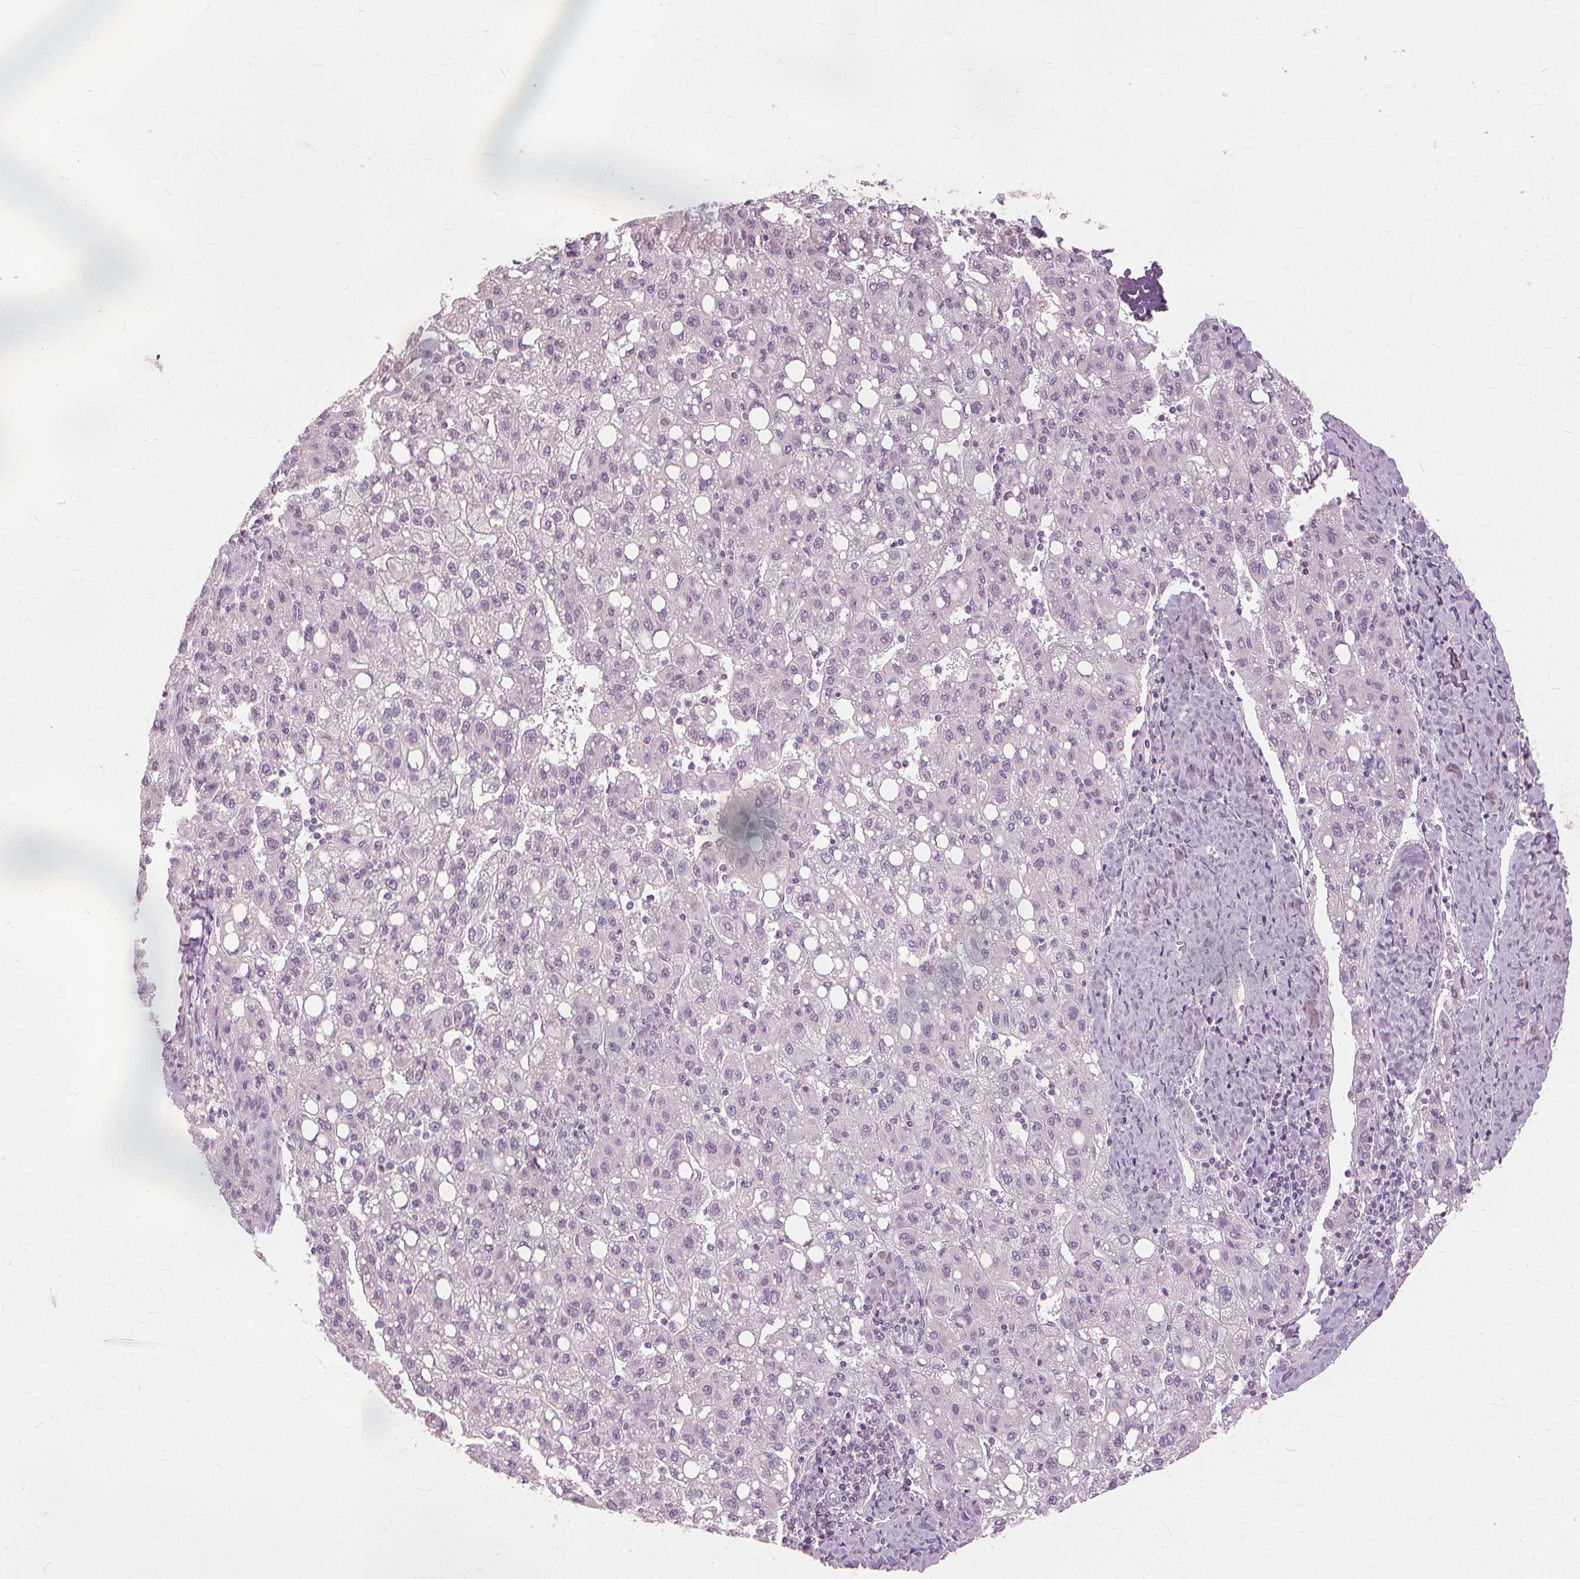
{"staining": {"intensity": "negative", "quantity": "none", "location": "none"}, "tissue": "liver cancer", "cell_type": "Tumor cells", "image_type": "cancer", "snomed": [{"axis": "morphology", "description": "Carcinoma, Hepatocellular, NOS"}, {"axis": "topography", "description": "Liver"}], "caption": "IHC of liver cancer shows no staining in tumor cells.", "gene": "SFTPD", "patient": {"sex": "female", "age": 82}}